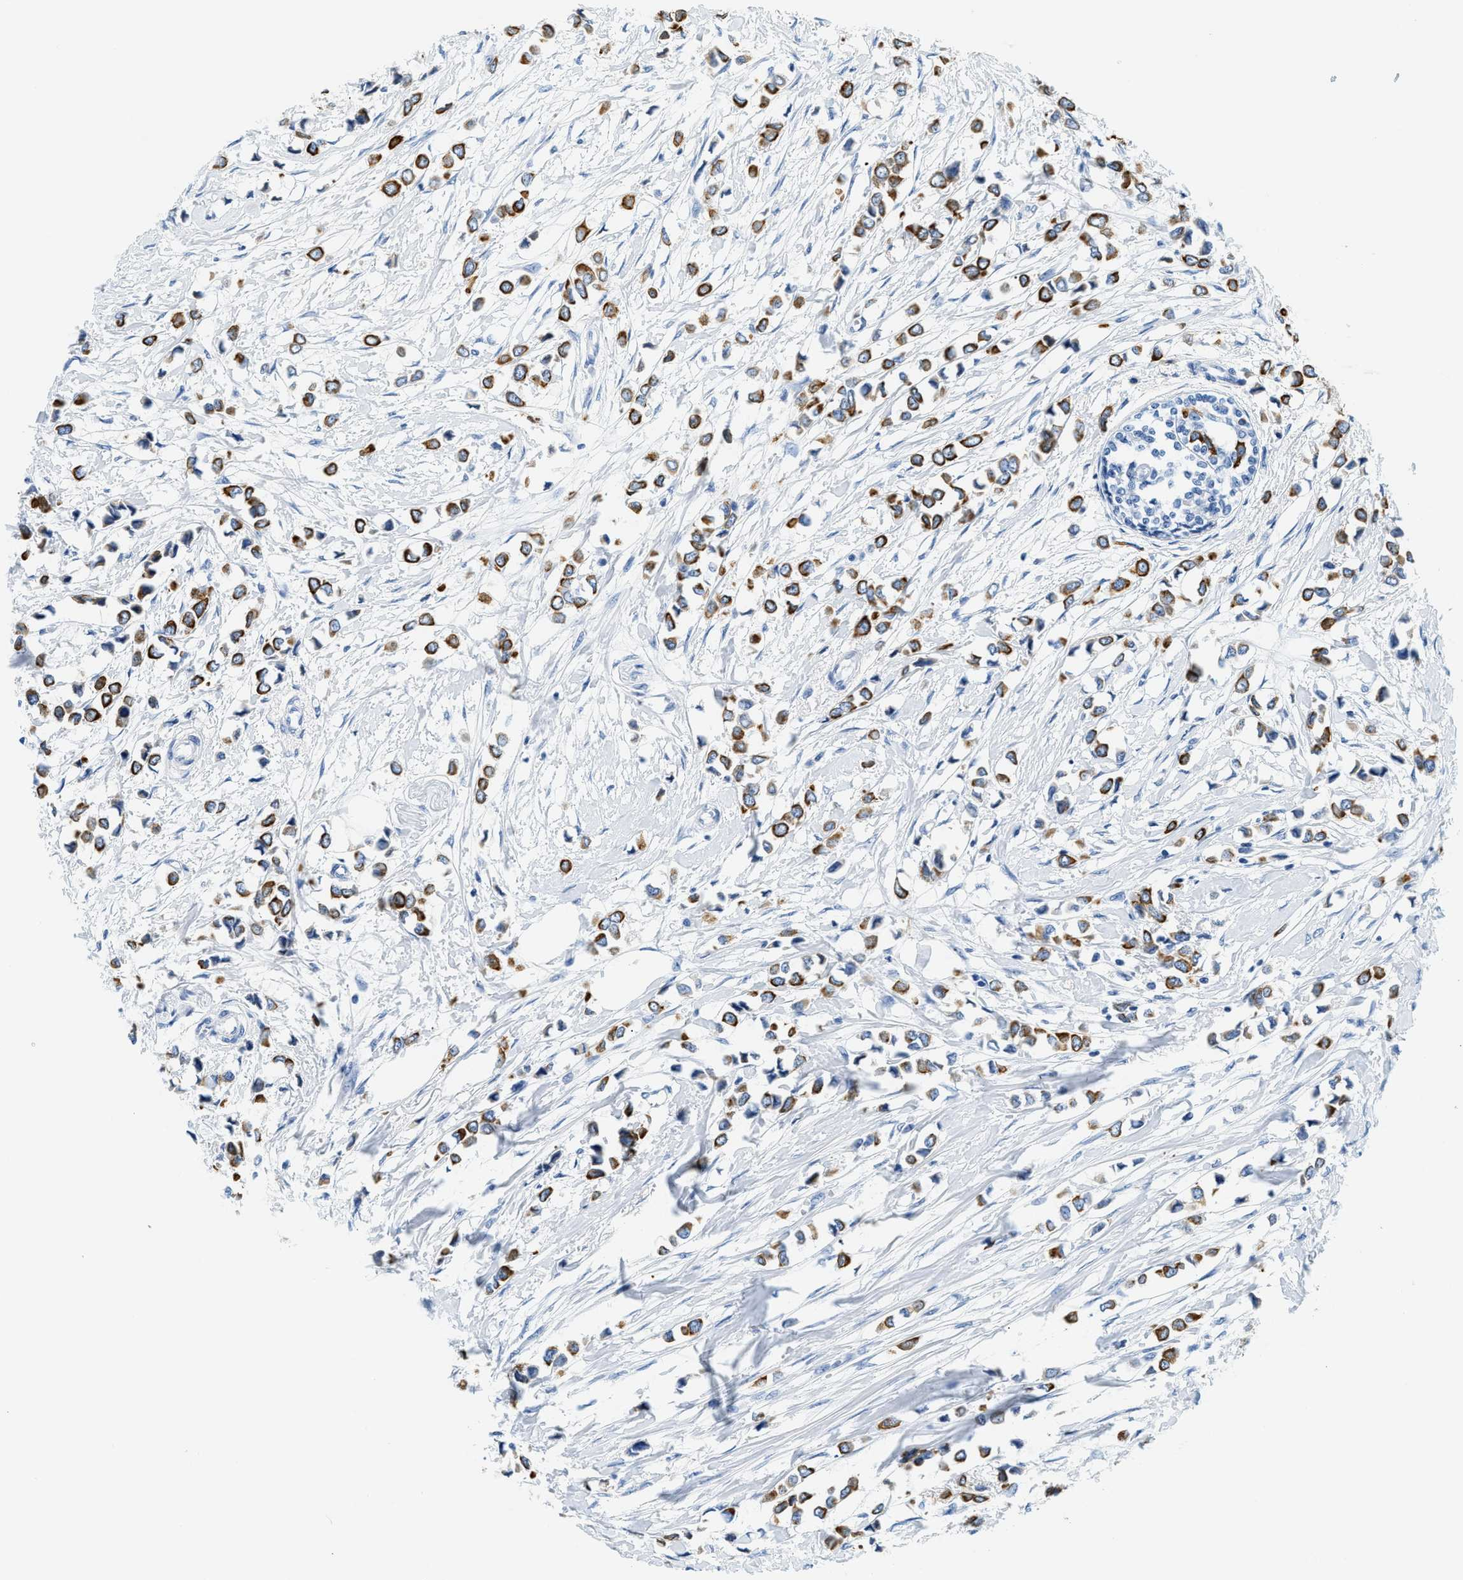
{"staining": {"intensity": "strong", "quantity": ">75%", "location": "cytoplasmic/membranous"}, "tissue": "breast cancer", "cell_type": "Tumor cells", "image_type": "cancer", "snomed": [{"axis": "morphology", "description": "Lobular carcinoma"}, {"axis": "topography", "description": "Breast"}], "caption": "Immunohistochemical staining of breast lobular carcinoma exhibits high levels of strong cytoplasmic/membranous expression in about >75% of tumor cells.", "gene": "STXBP2", "patient": {"sex": "female", "age": 51}}